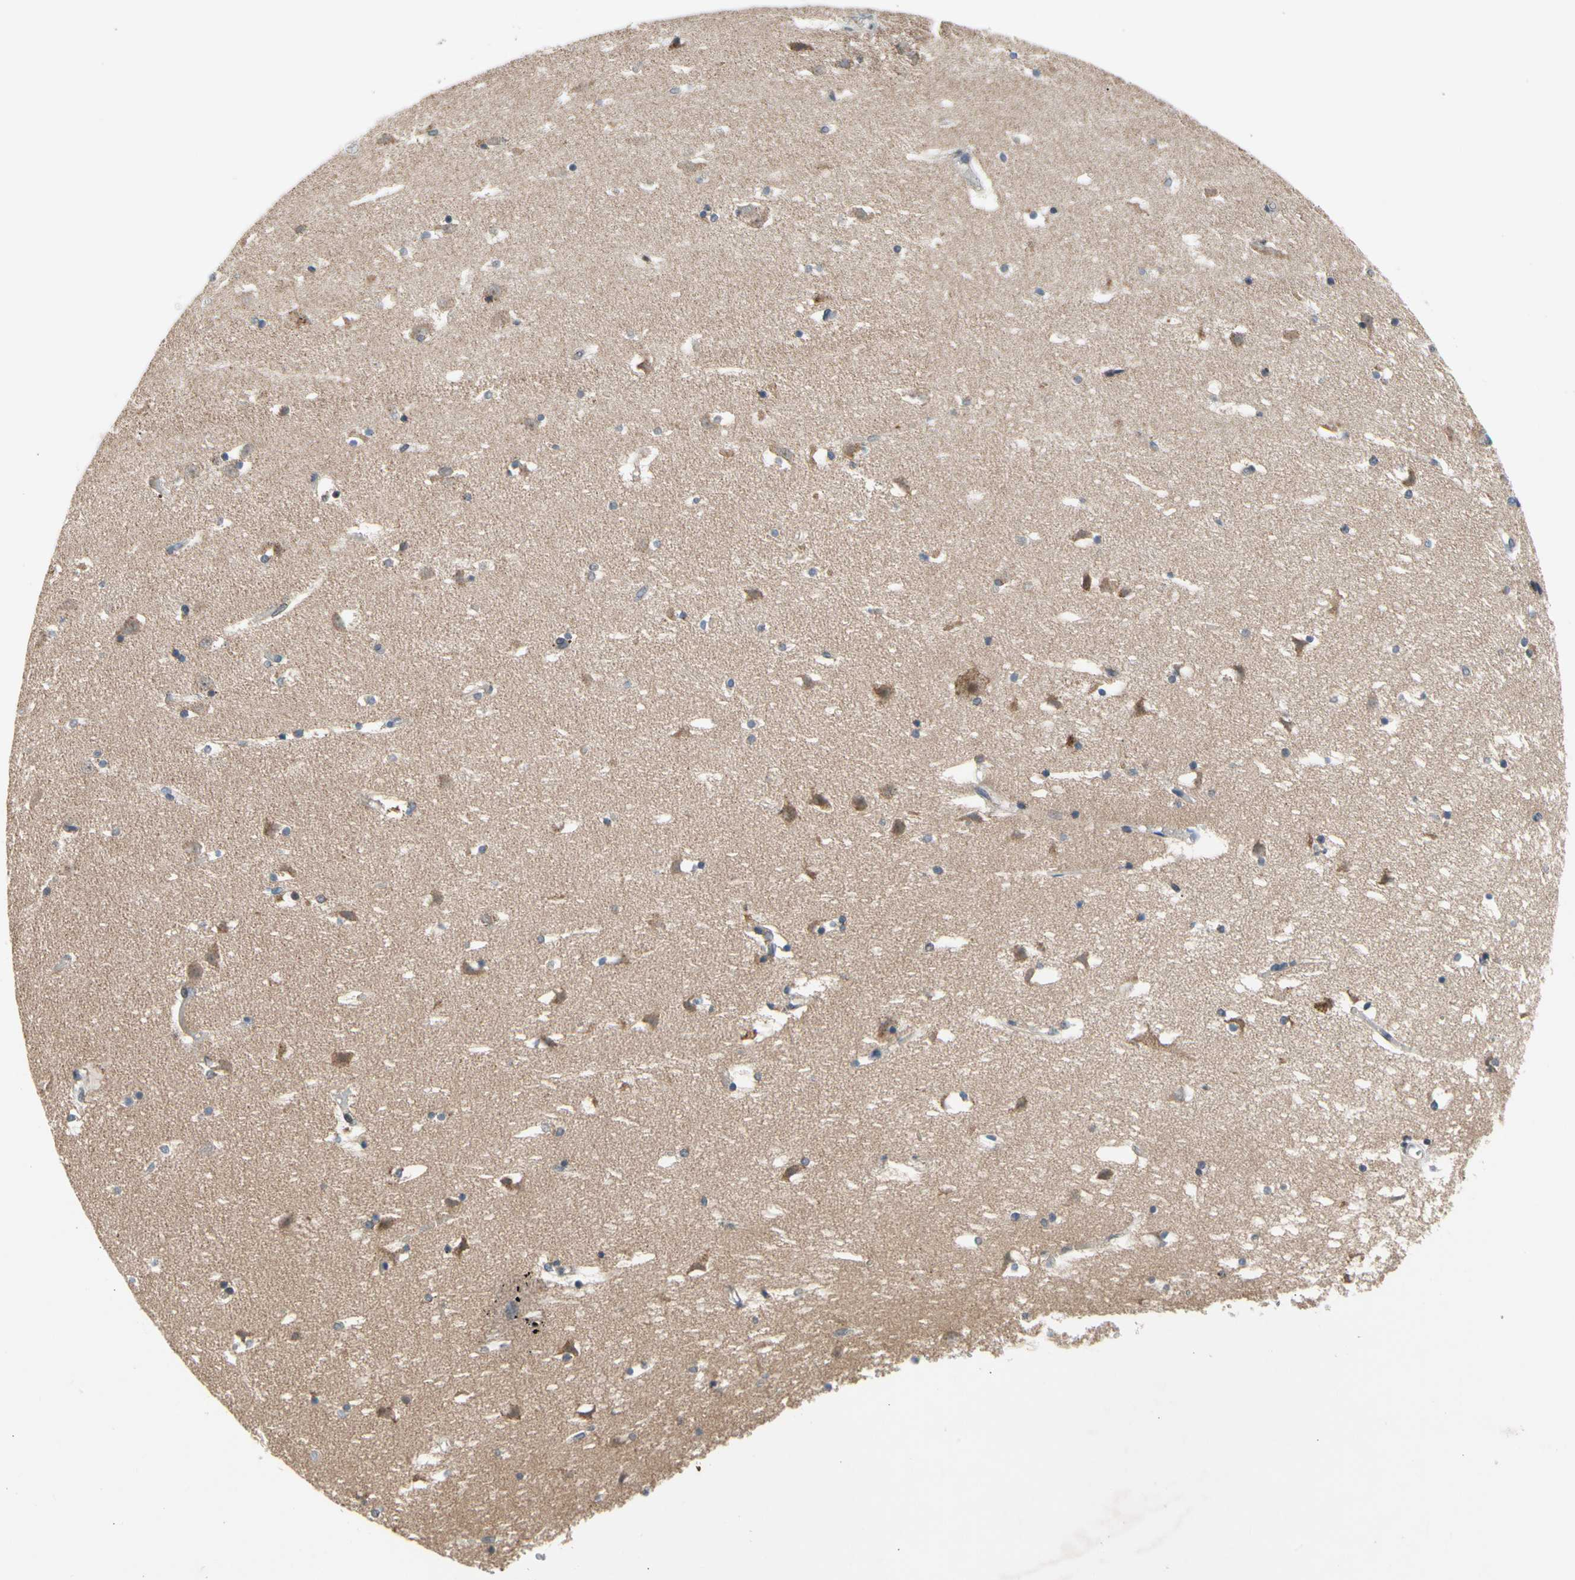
{"staining": {"intensity": "moderate", "quantity": "25%-75%", "location": "cytoplasmic/membranous"}, "tissue": "caudate", "cell_type": "Glial cells", "image_type": "normal", "snomed": [{"axis": "morphology", "description": "Normal tissue, NOS"}, {"axis": "topography", "description": "Lateral ventricle wall"}], "caption": "DAB (3,3'-diaminobenzidine) immunohistochemical staining of normal human caudate demonstrates moderate cytoplasmic/membranous protein staining in approximately 25%-75% of glial cells.", "gene": "KHDC4", "patient": {"sex": "male", "age": 45}}